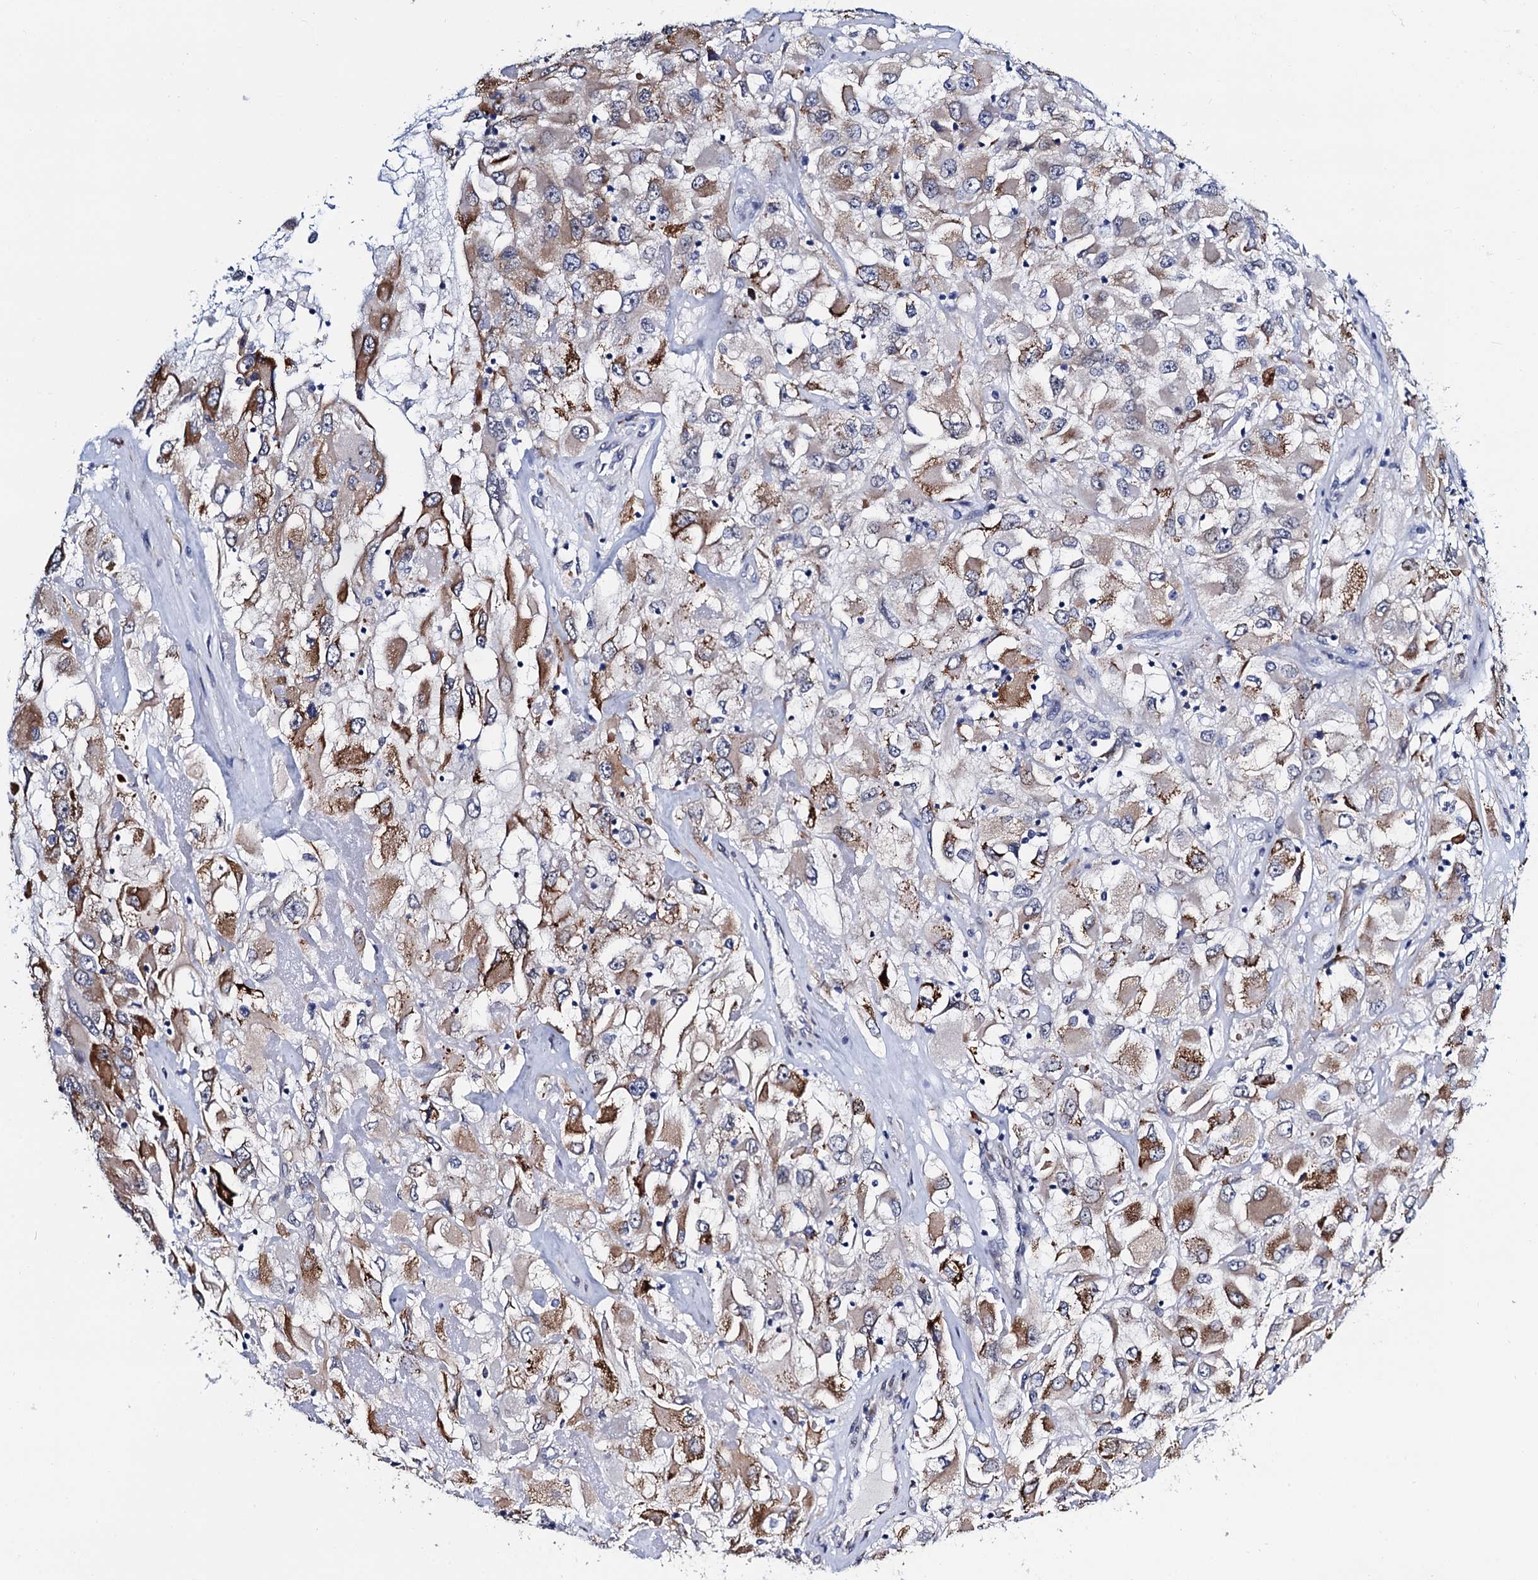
{"staining": {"intensity": "moderate", "quantity": "25%-75%", "location": "cytoplasmic/membranous"}, "tissue": "renal cancer", "cell_type": "Tumor cells", "image_type": "cancer", "snomed": [{"axis": "morphology", "description": "Adenocarcinoma, NOS"}, {"axis": "topography", "description": "Kidney"}], "caption": "Moderate cytoplasmic/membranous expression for a protein is appreciated in approximately 25%-75% of tumor cells of renal adenocarcinoma using immunohistochemistry.", "gene": "SLC7A10", "patient": {"sex": "female", "age": 52}}